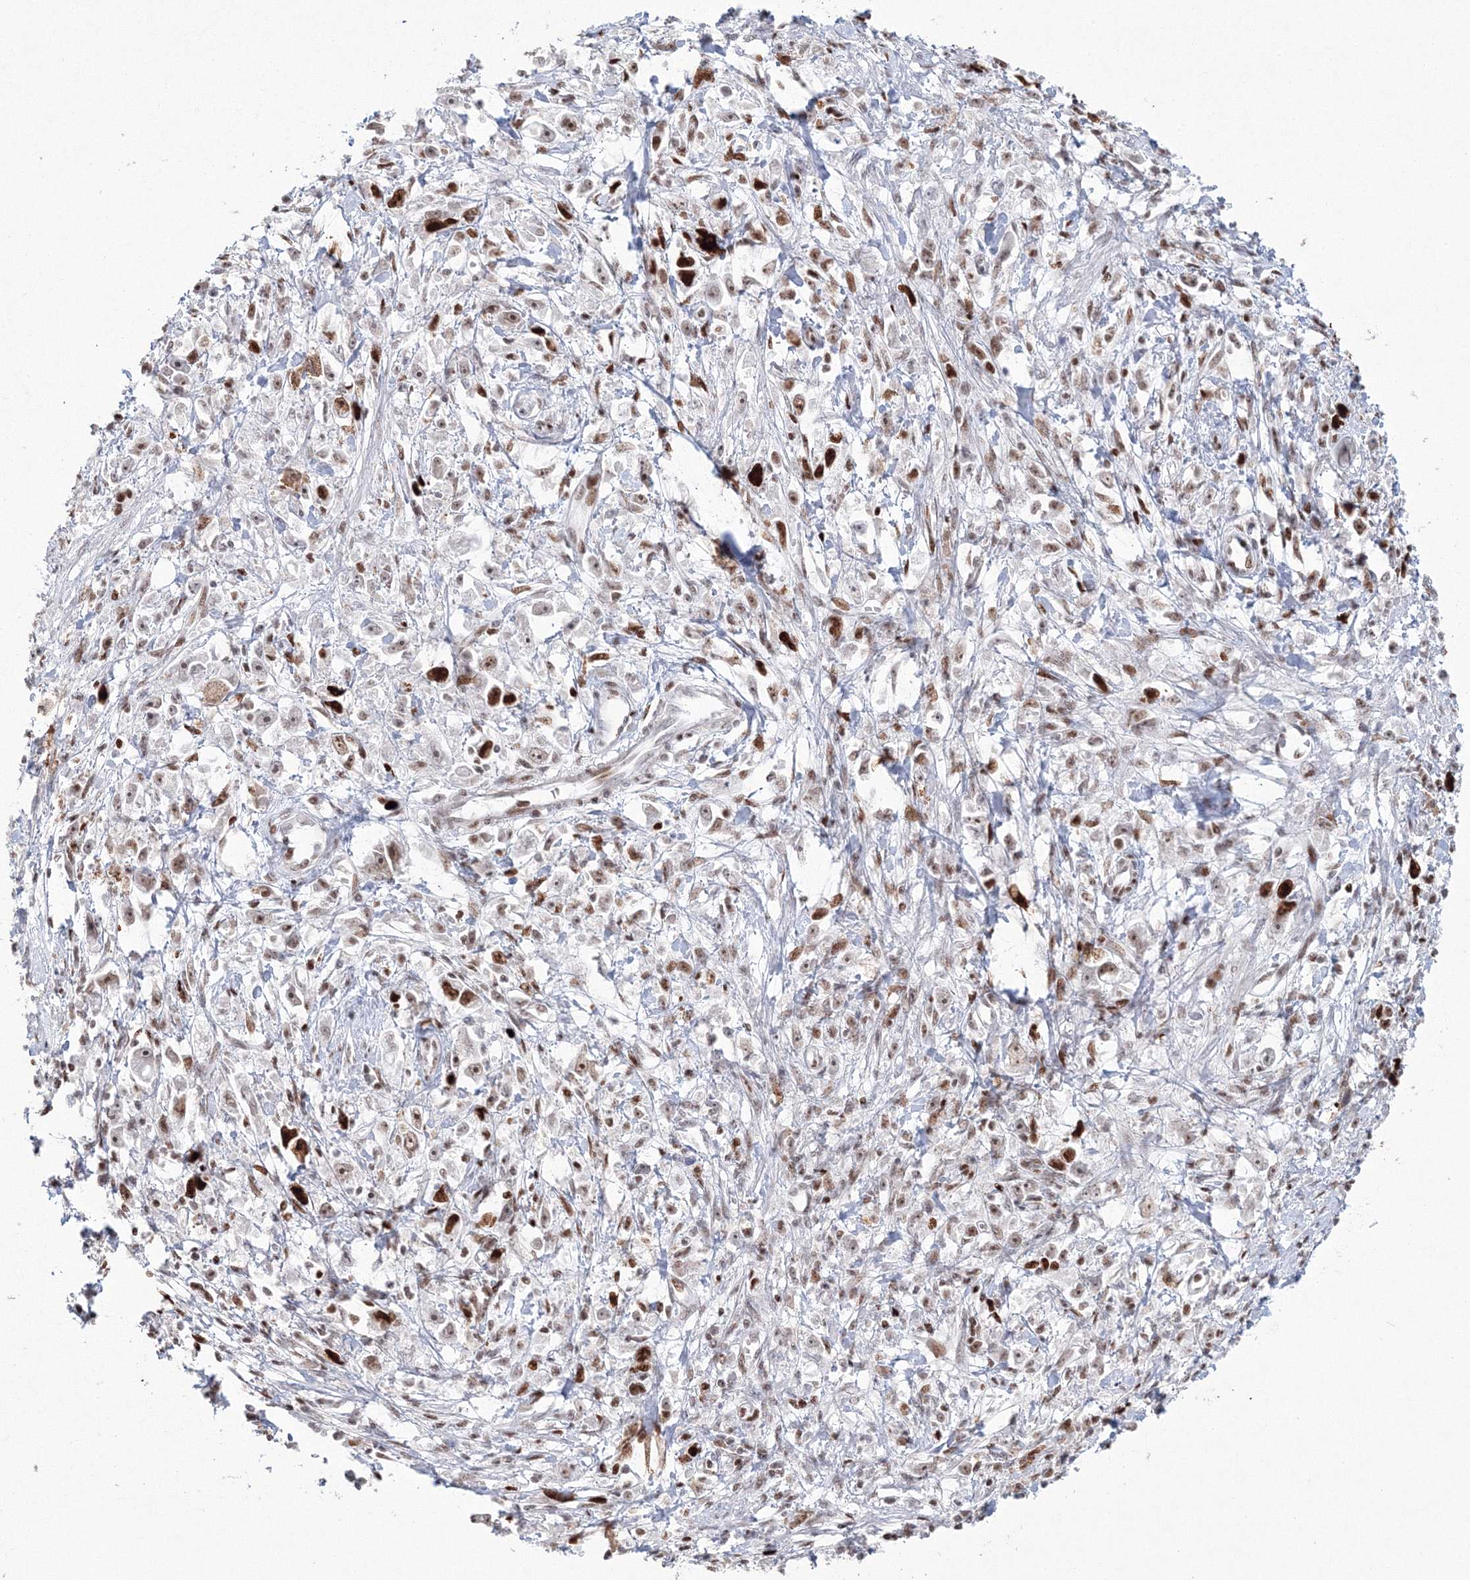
{"staining": {"intensity": "moderate", "quantity": "25%-75%", "location": "nuclear"}, "tissue": "stomach cancer", "cell_type": "Tumor cells", "image_type": "cancer", "snomed": [{"axis": "morphology", "description": "Adenocarcinoma, NOS"}, {"axis": "topography", "description": "Stomach"}], "caption": "A histopathology image of human adenocarcinoma (stomach) stained for a protein shows moderate nuclear brown staining in tumor cells.", "gene": "LIG1", "patient": {"sex": "female", "age": 59}}